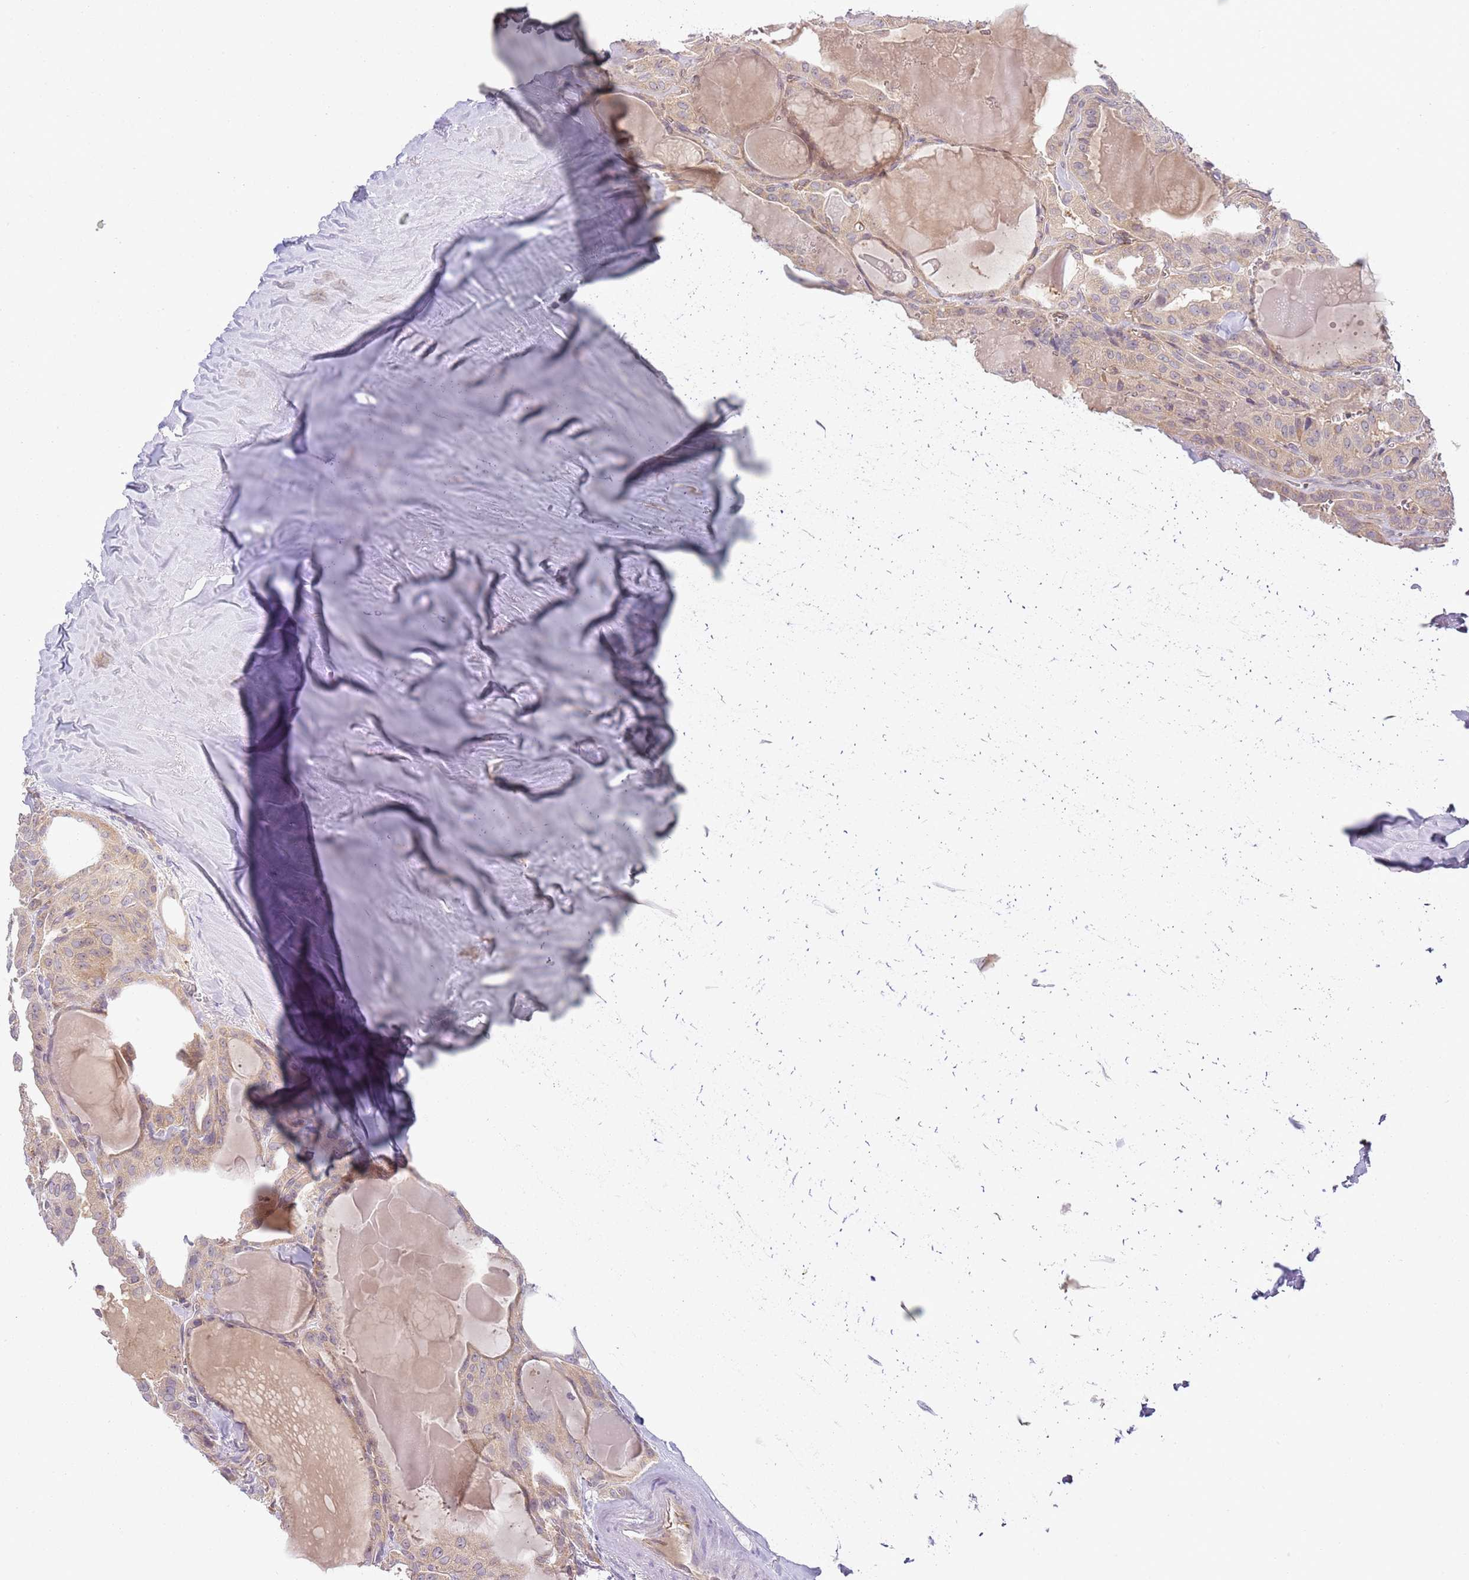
{"staining": {"intensity": "weak", "quantity": "<25%", "location": "cytoplasmic/membranous"}, "tissue": "thyroid cancer", "cell_type": "Tumor cells", "image_type": "cancer", "snomed": [{"axis": "morphology", "description": "Papillary adenocarcinoma, NOS"}, {"axis": "topography", "description": "Thyroid gland"}], "caption": "Immunohistochemical staining of thyroid cancer reveals no significant staining in tumor cells. The staining was performed using DAB to visualize the protein expression in brown, while the nuclei were stained in blue with hematoxylin (Magnification: 20x).", "gene": "SKOR2", "patient": {"sex": "male", "age": 52}}